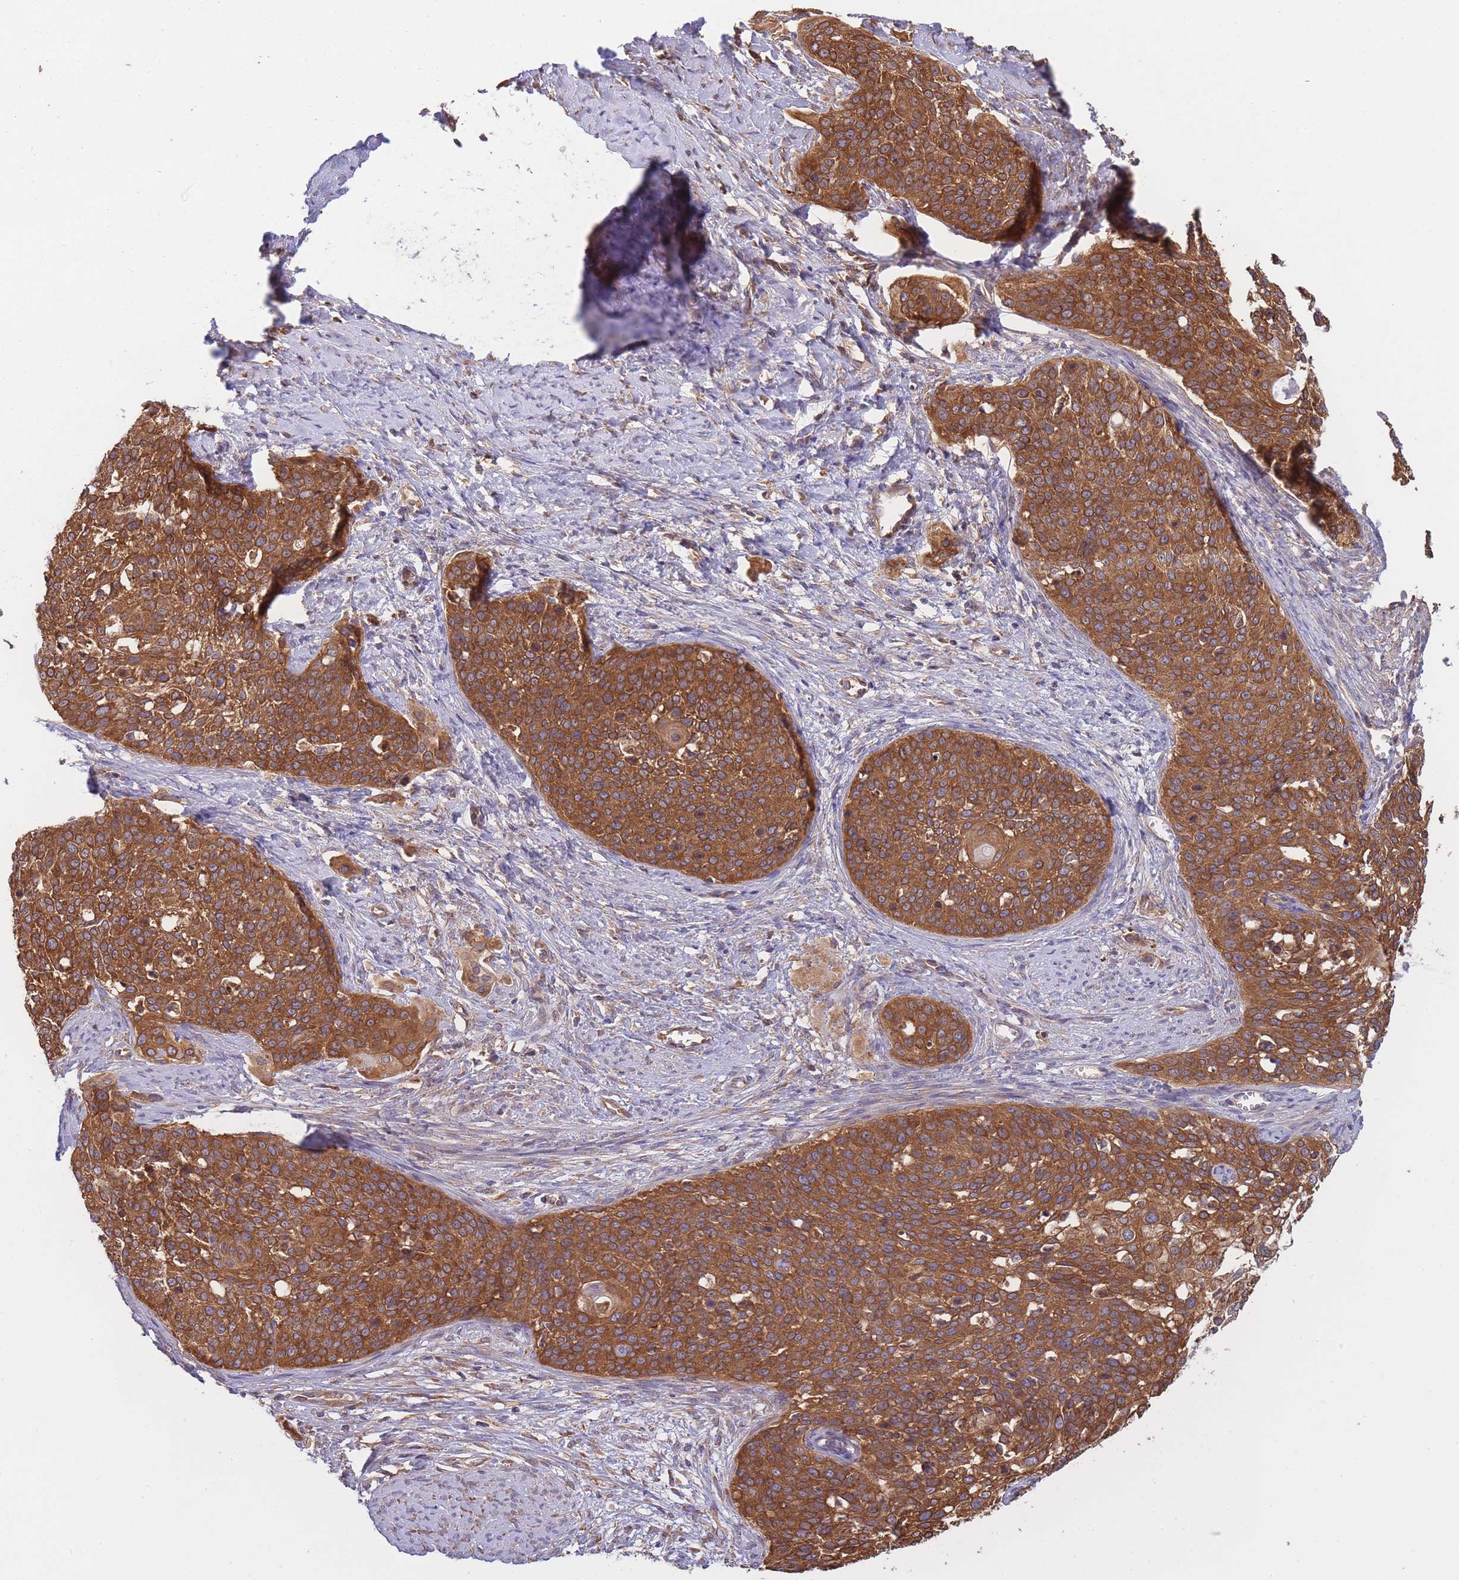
{"staining": {"intensity": "strong", "quantity": ">75%", "location": "cytoplasmic/membranous"}, "tissue": "cervical cancer", "cell_type": "Tumor cells", "image_type": "cancer", "snomed": [{"axis": "morphology", "description": "Squamous cell carcinoma, NOS"}, {"axis": "topography", "description": "Cervix"}], "caption": "Immunohistochemistry (IHC) micrograph of neoplastic tissue: human cervical cancer stained using immunohistochemistry reveals high levels of strong protein expression localized specifically in the cytoplasmic/membranous of tumor cells, appearing as a cytoplasmic/membranous brown color.", "gene": "SLC4A9", "patient": {"sex": "female", "age": 44}}